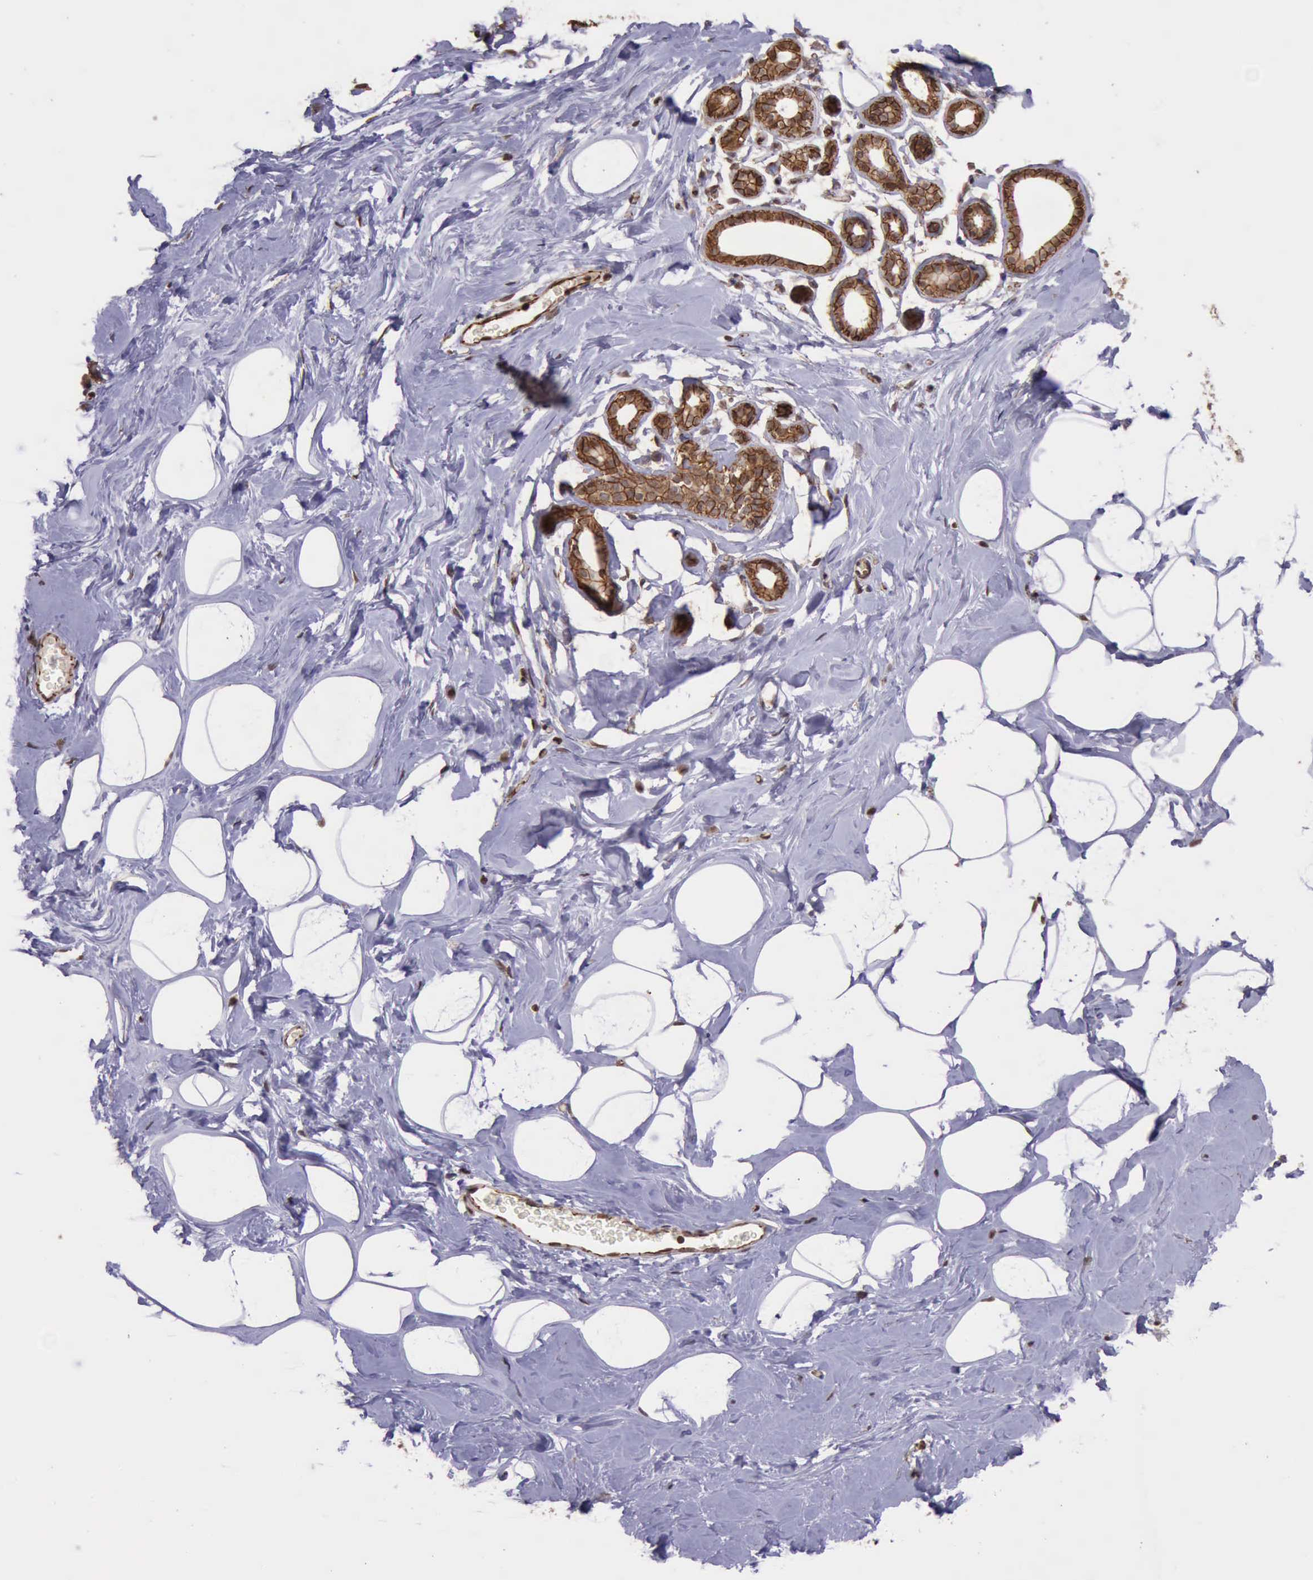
{"staining": {"intensity": "negative", "quantity": "none", "location": "none"}, "tissue": "breast", "cell_type": "Adipocytes", "image_type": "normal", "snomed": [{"axis": "morphology", "description": "Normal tissue, NOS"}, {"axis": "morphology", "description": "Fibrosis, NOS"}, {"axis": "topography", "description": "Breast"}], "caption": "IHC micrograph of unremarkable breast: human breast stained with DAB (3,3'-diaminobenzidine) reveals no significant protein staining in adipocytes. (Immunohistochemistry (ihc), brightfield microscopy, high magnification).", "gene": "CTNNB1", "patient": {"sex": "female", "age": 39}}